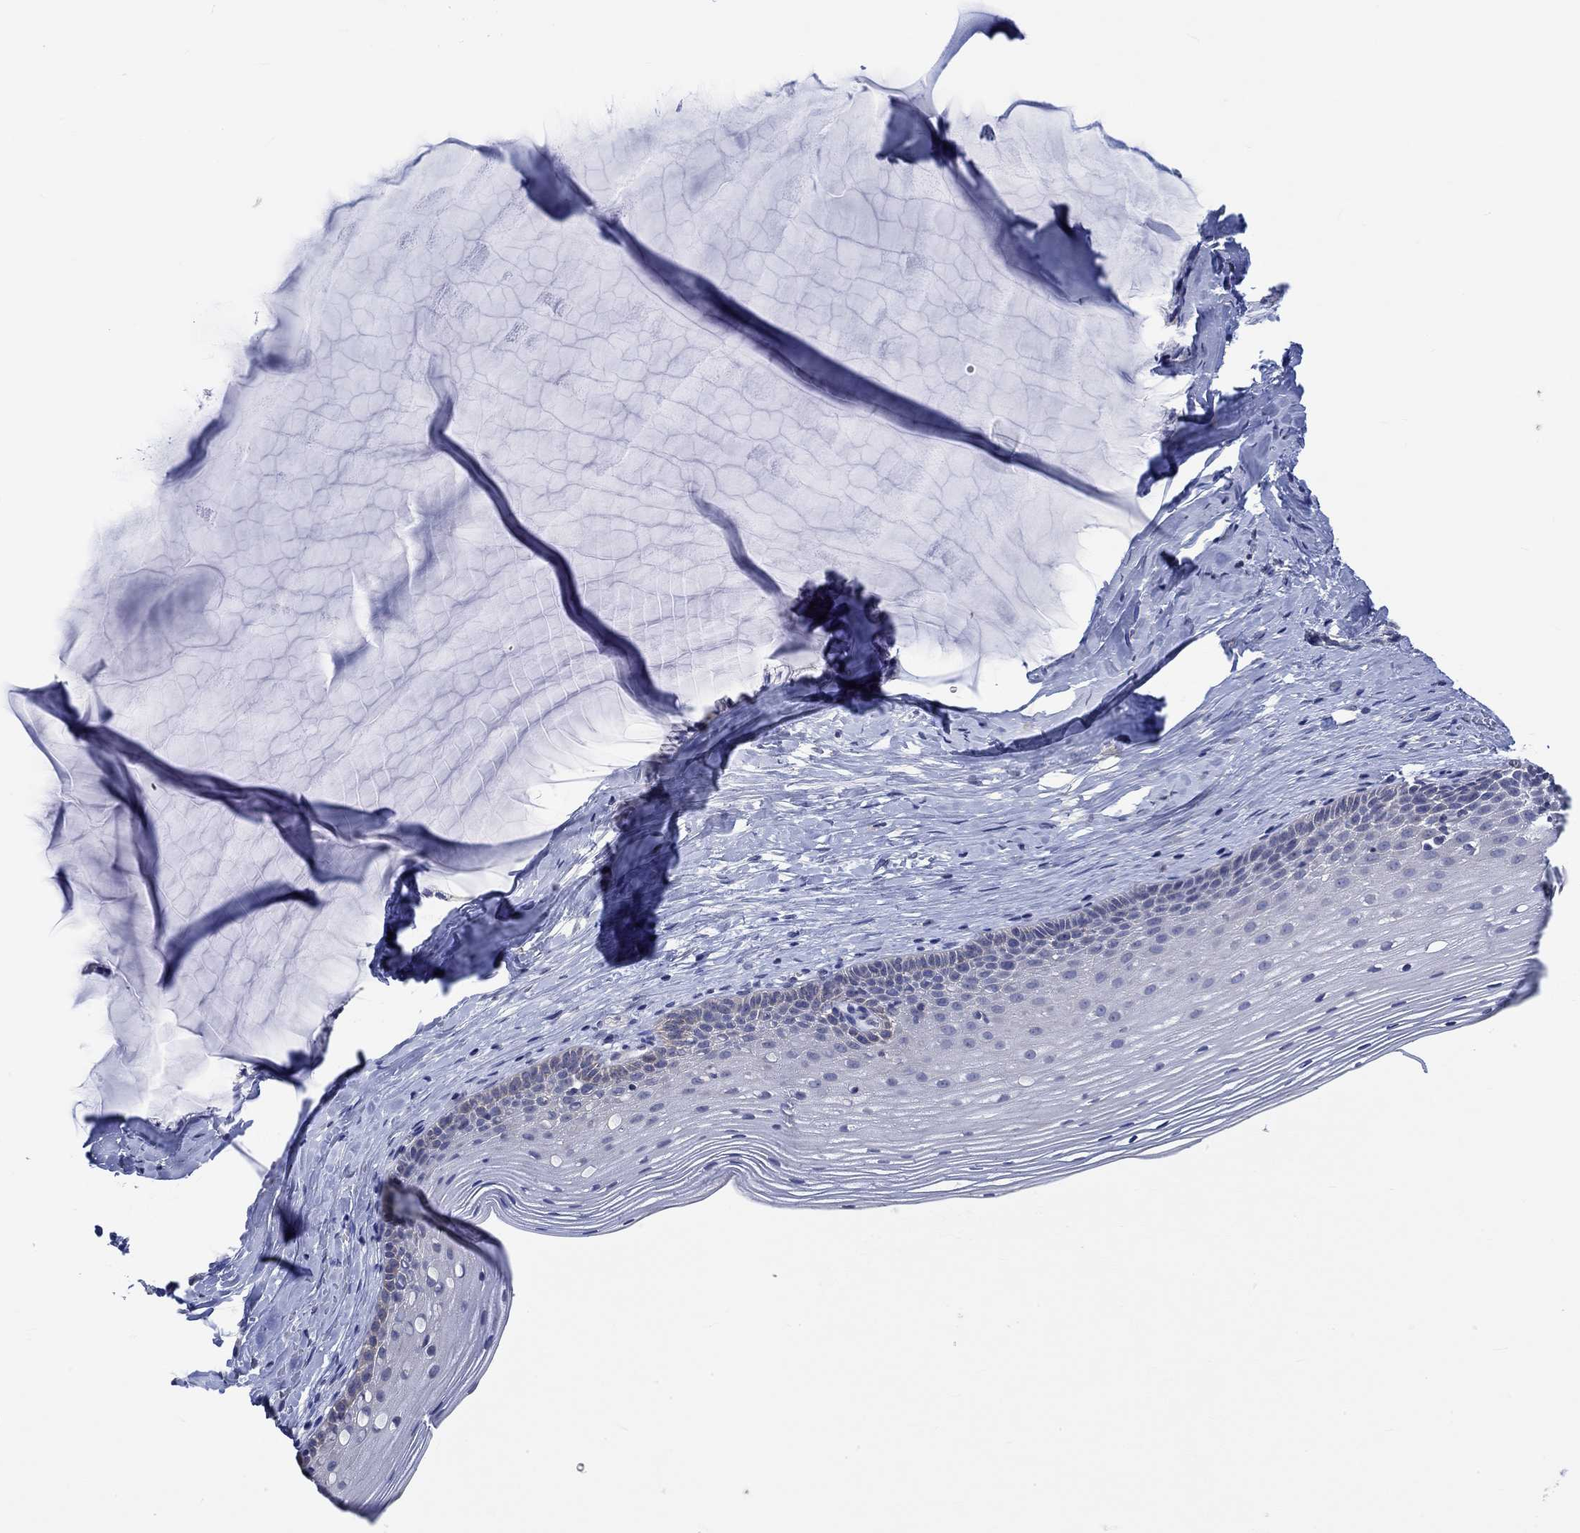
{"staining": {"intensity": "negative", "quantity": "none", "location": "none"}, "tissue": "cervix", "cell_type": "Glandular cells", "image_type": "normal", "snomed": [{"axis": "morphology", "description": "Normal tissue, NOS"}, {"axis": "topography", "description": "Cervix"}], "caption": "Image shows no significant protein positivity in glandular cells of unremarkable cervix. (DAB IHC with hematoxylin counter stain).", "gene": "AGRP", "patient": {"sex": "female", "age": 40}}